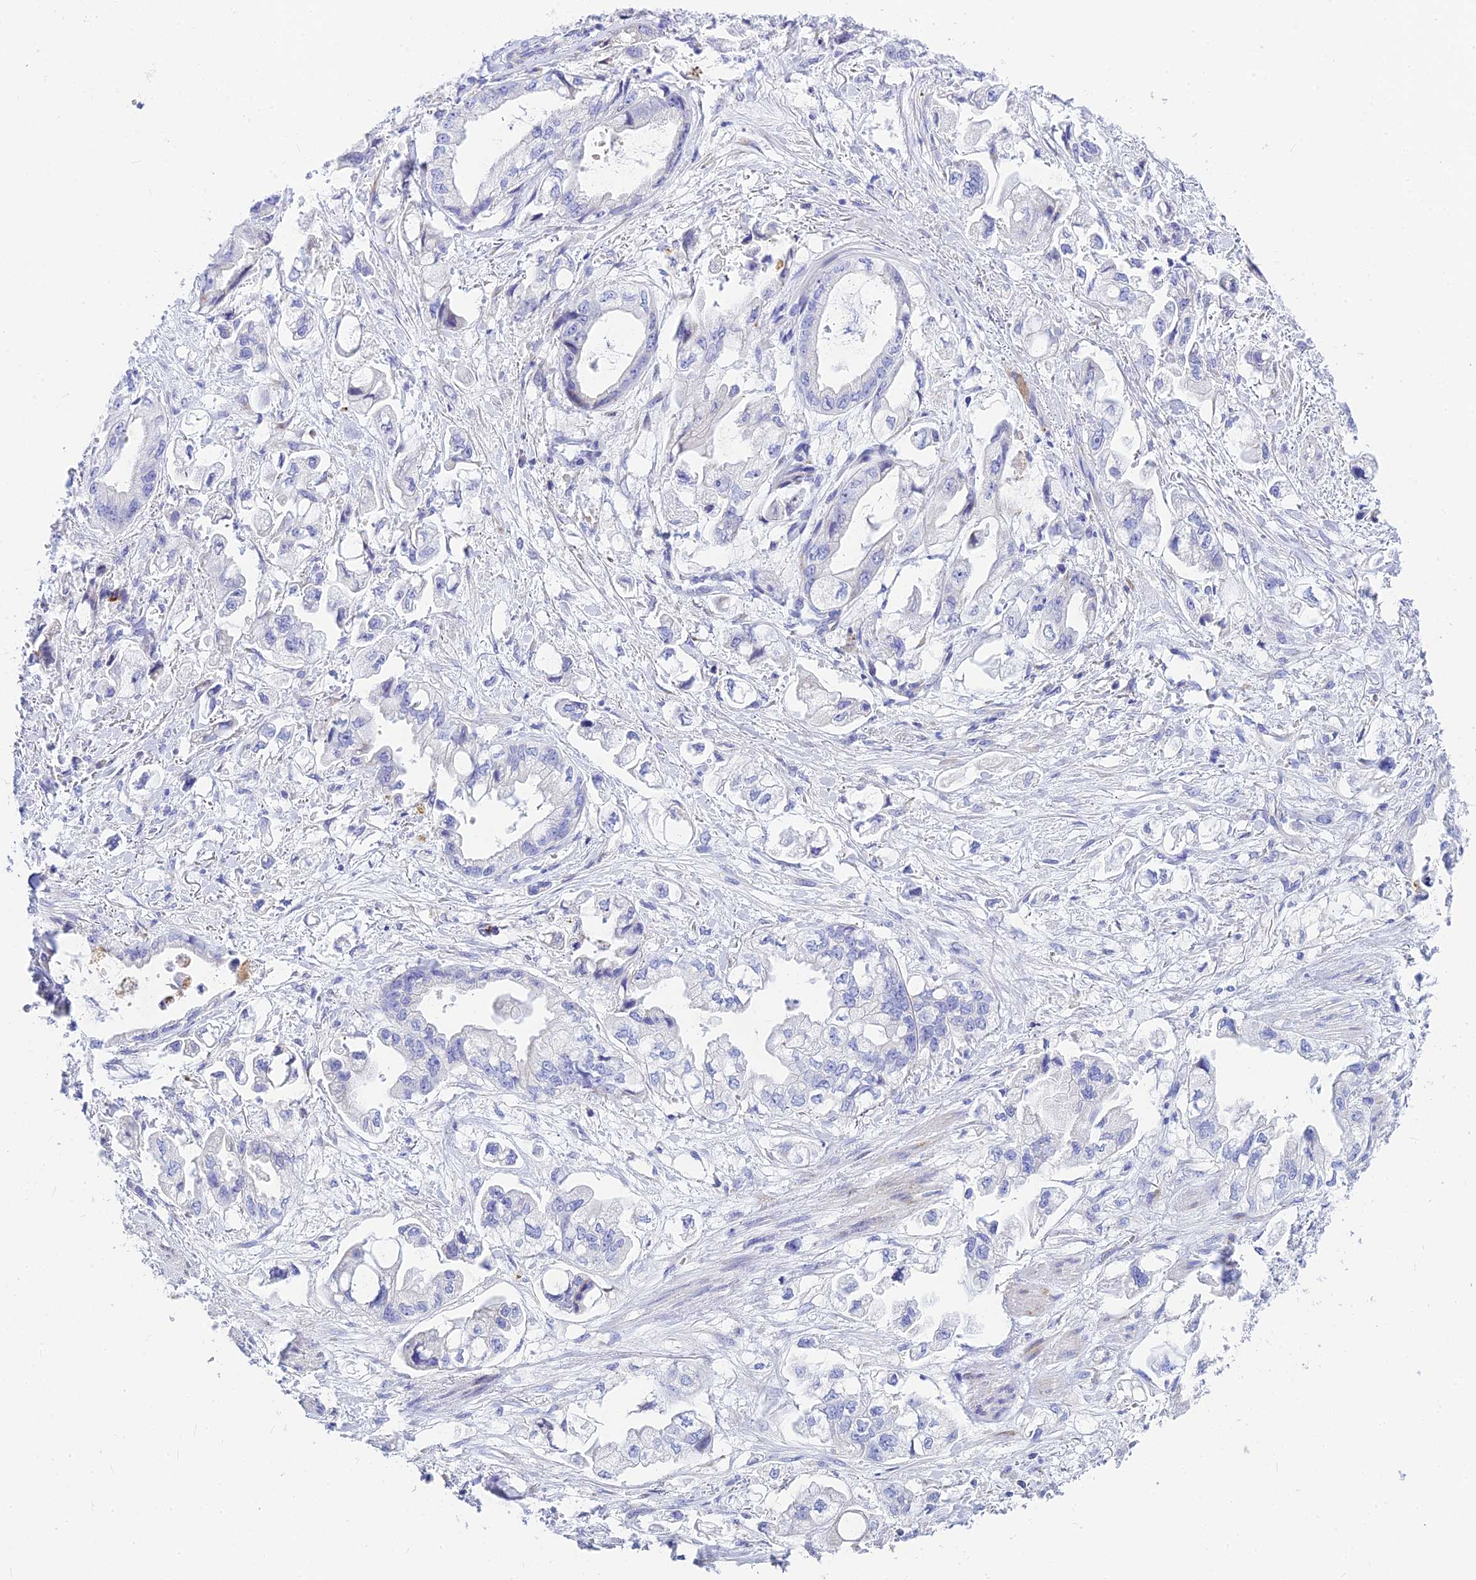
{"staining": {"intensity": "negative", "quantity": "none", "location": "none"}, "tissue": "stomach cancer", "cell_type": "Tumor cells", "image_type": "cancer", "snomed": [{"axis": "morphology", "description": "Adenocarcinoma, NOS"}, {"axis": "topography", "description": "Stomach"}], "caption": "An image of human stomach cancer (adenocarcinoma) is negative for staining in tumor cells.", "gene": "CNOT6", "patient": {"sex": "male", "age": 62}}